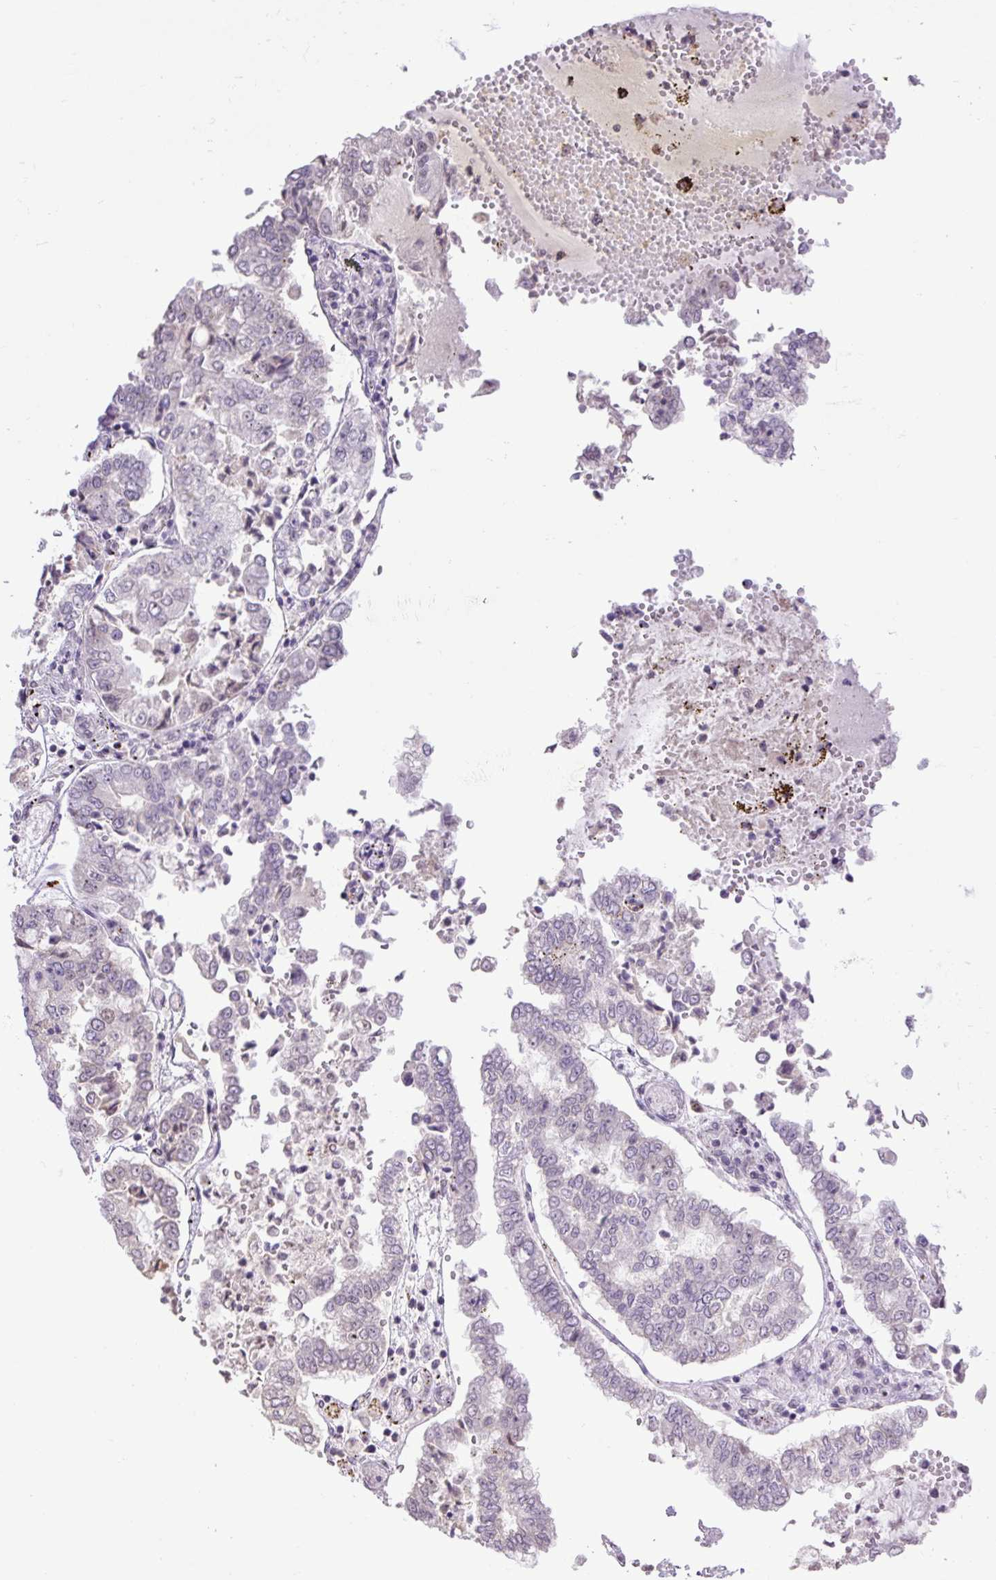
{"staining": {"intensity": "negative", "quantity": "none", "location": "none"}, "tissue": "stomach cancer", "cell_type": "Tumor cells", "image_type": "cancer", "snomed": [{"axis": "morphology", "description": "Adenocarcinoma, NOS"}, {"axis": "topography", "description": "Stomach"}], "caption": "There is no significant positivity in tumor cells of stomach cancer. Brightfield microscopy of immunohistochemistry stained with DAB (3,3'-diaminobenzidine) (brown) and hematoxylin (blue), captured at high magnification.", "gene": "KPNA1", "patient": {"sex": "male", "age": 76}}